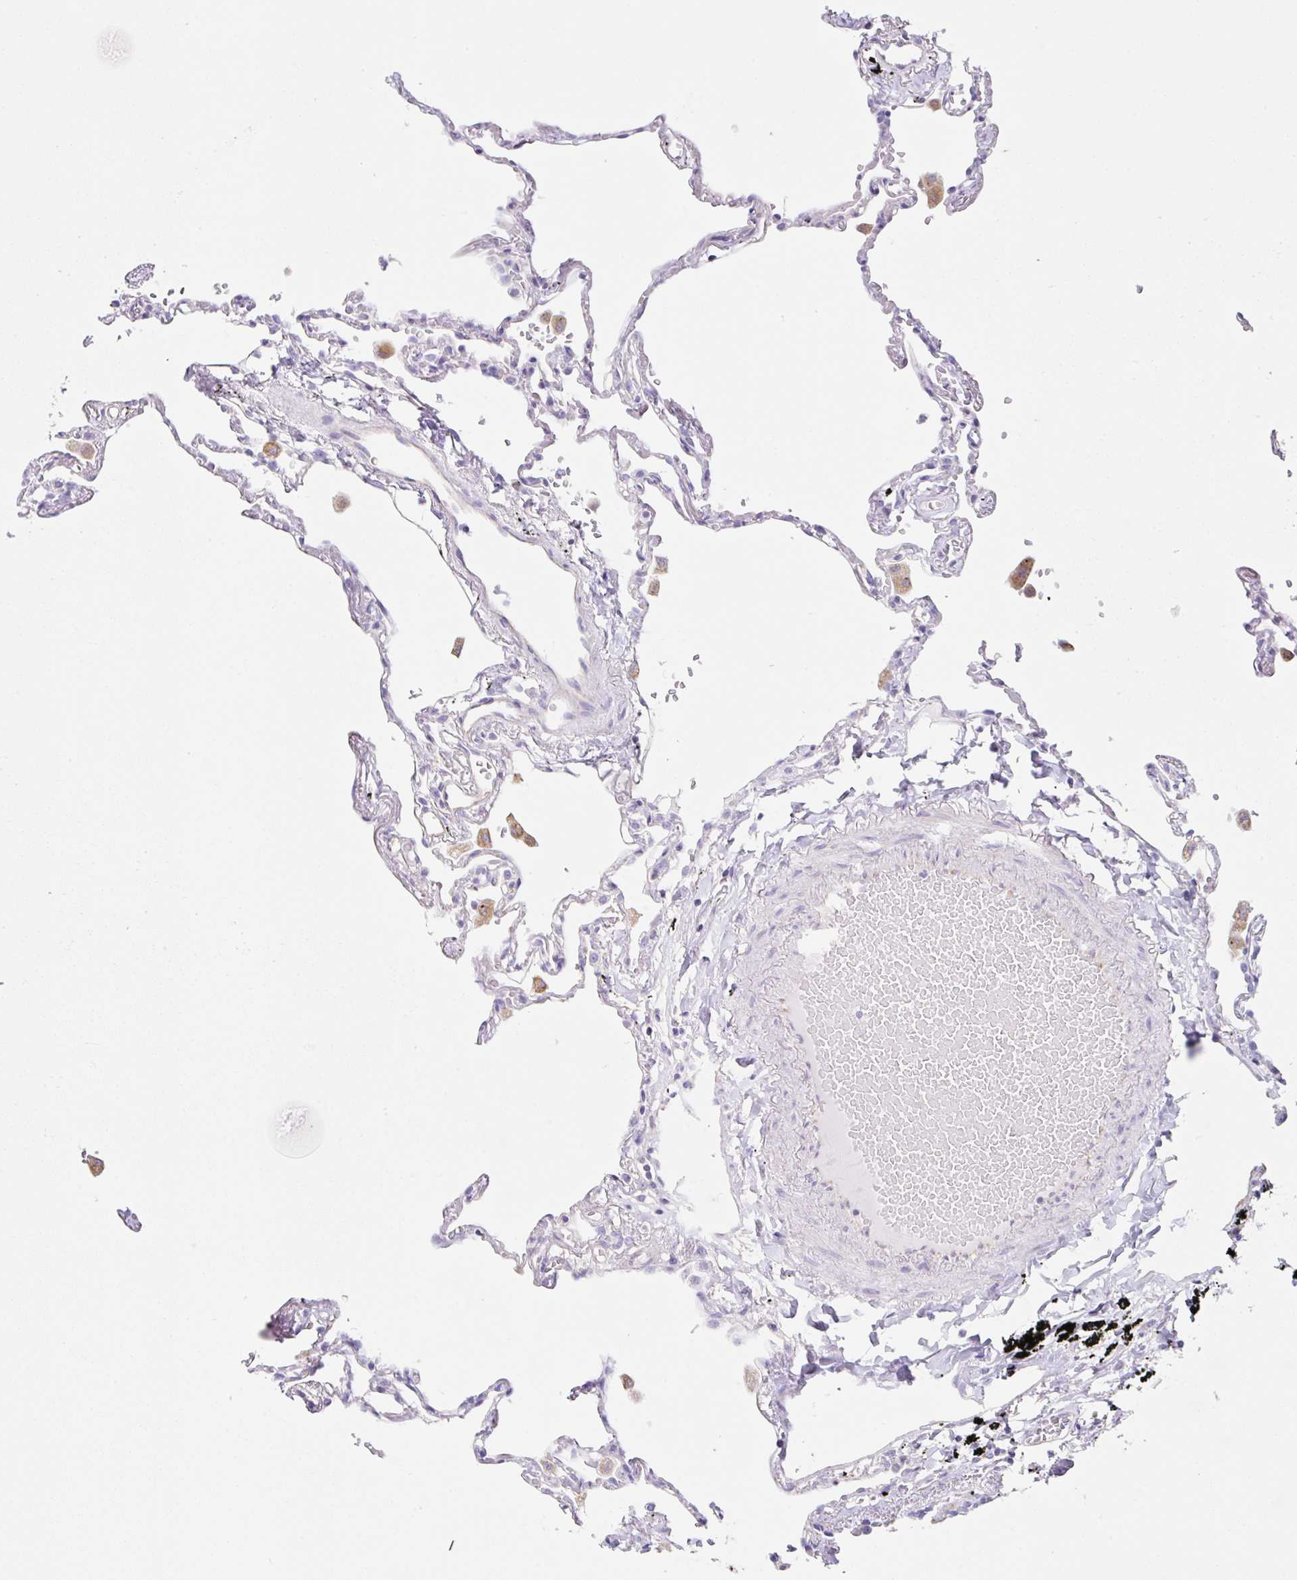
{"staining": {"intensity": "negative", "quantity": "none", "location": "none"}, "tissue": "lung", "cell_type": "Alveolar cells", "image_type": "normal", "snomed": [{"axis": "morphology", "description": "Normal tissue, NOS"}, {"axis": "topography", "description": "Lung"}], "caption": "The image shows no significant positivity in alveolar cells of lung.", "gene": "DKK4", "patient": {"sex": "female", "age": 67}}